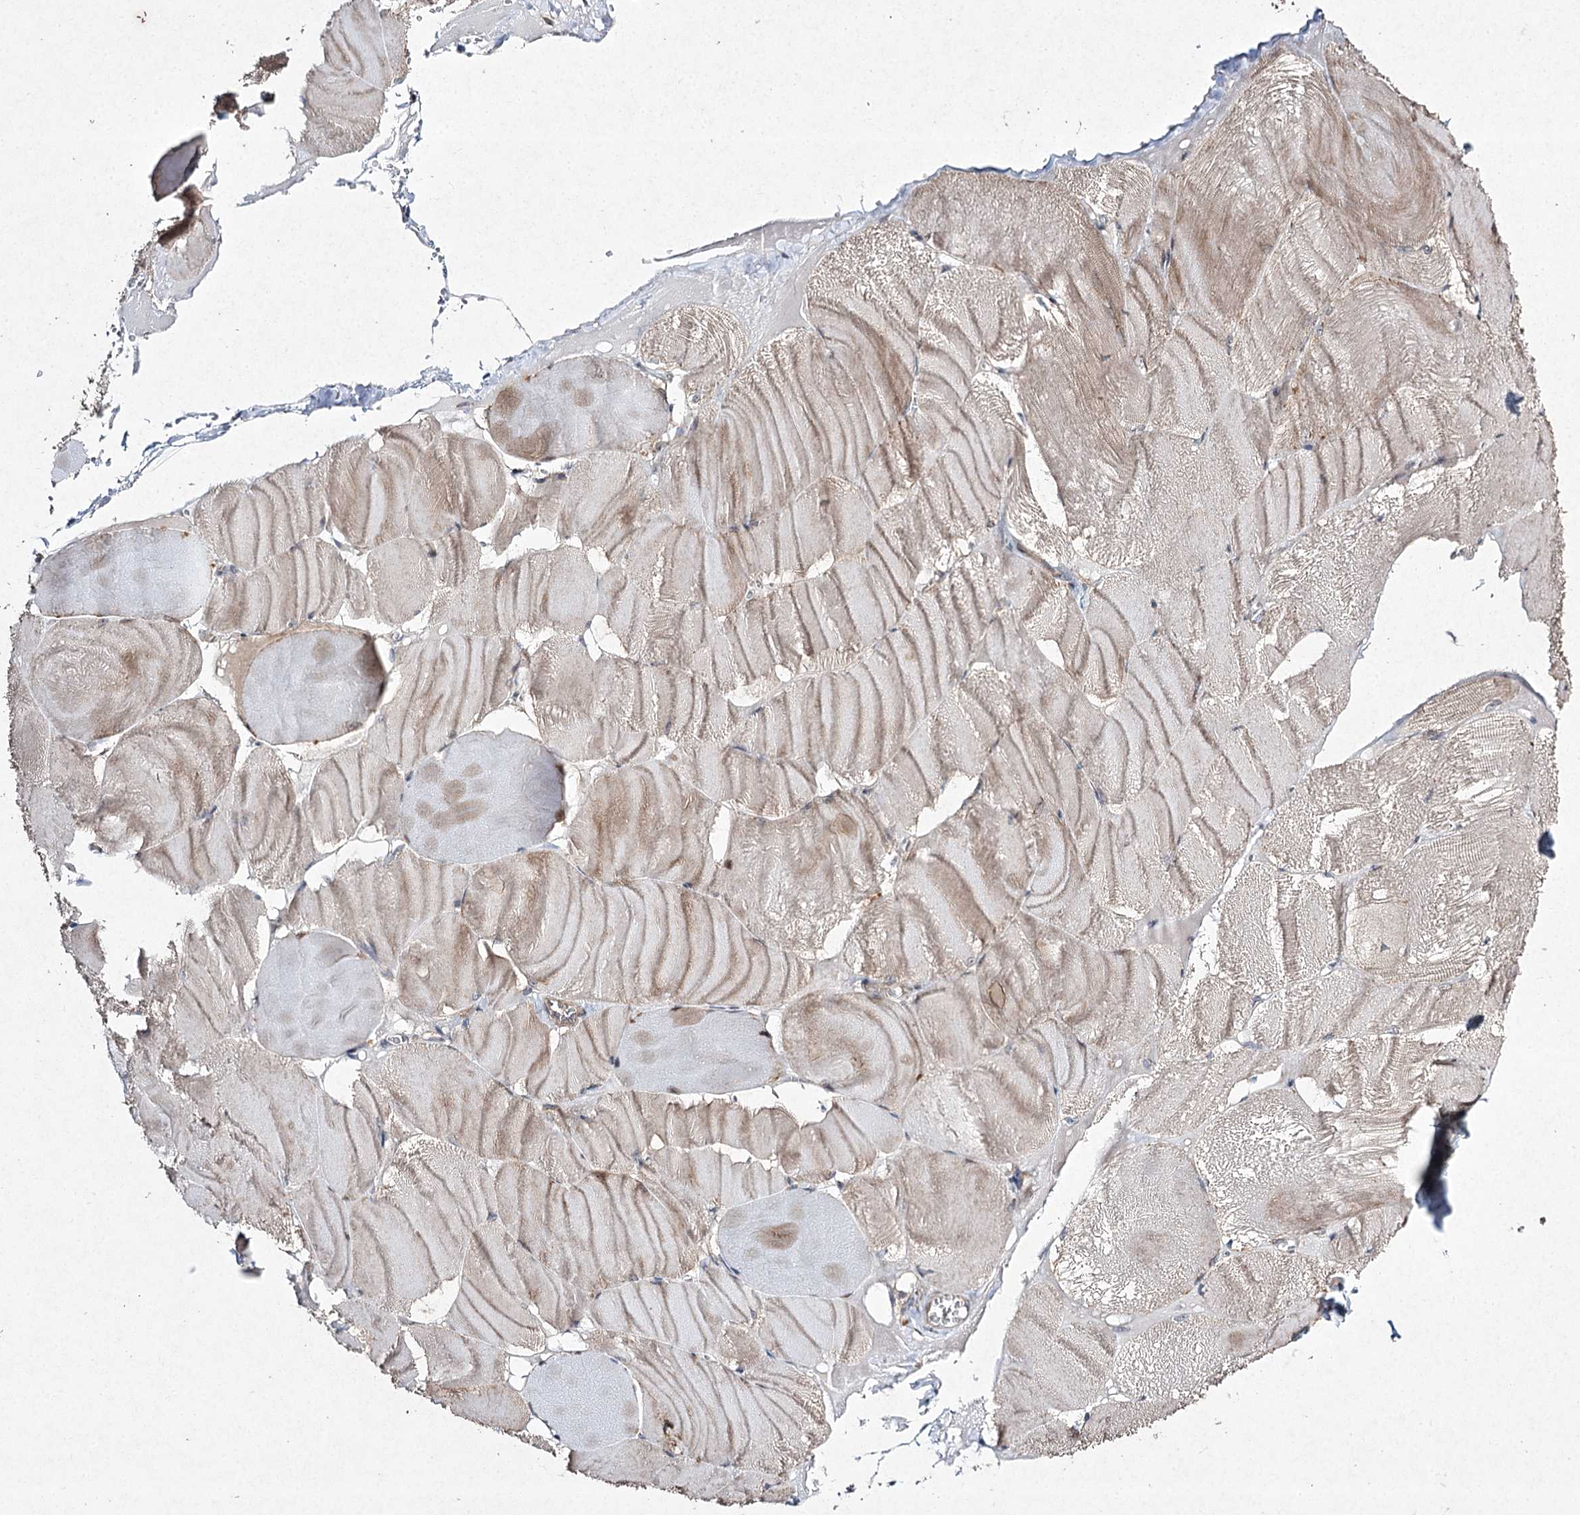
{"staining": {"intensity": "weak", "quantity": "25%-75%", "location": "cytoplasmic/membranous"}, "tissue": "skeletal muscle", "cell_type": "Myocytes", "image_type": "normal", "snomed": [{"axis": "morphology", "description": "Normal tissue, NOS"}, {"axis": "morphology", "description": "Basal cell carcinoma"}, {"axis": "topography", "description": "Skeletal muscle"}], "caption": "Immunohistochemical staining of benign human skeletal muscle shows 25%-75% levels of weak cytoplasmic/membranous protein positivity in approximately 25%-75% of myocytes. (IHC, brightfield microscopy, high magnification).", "gene": "FANCL", "patient": {"sex": "female", "age": 64}}